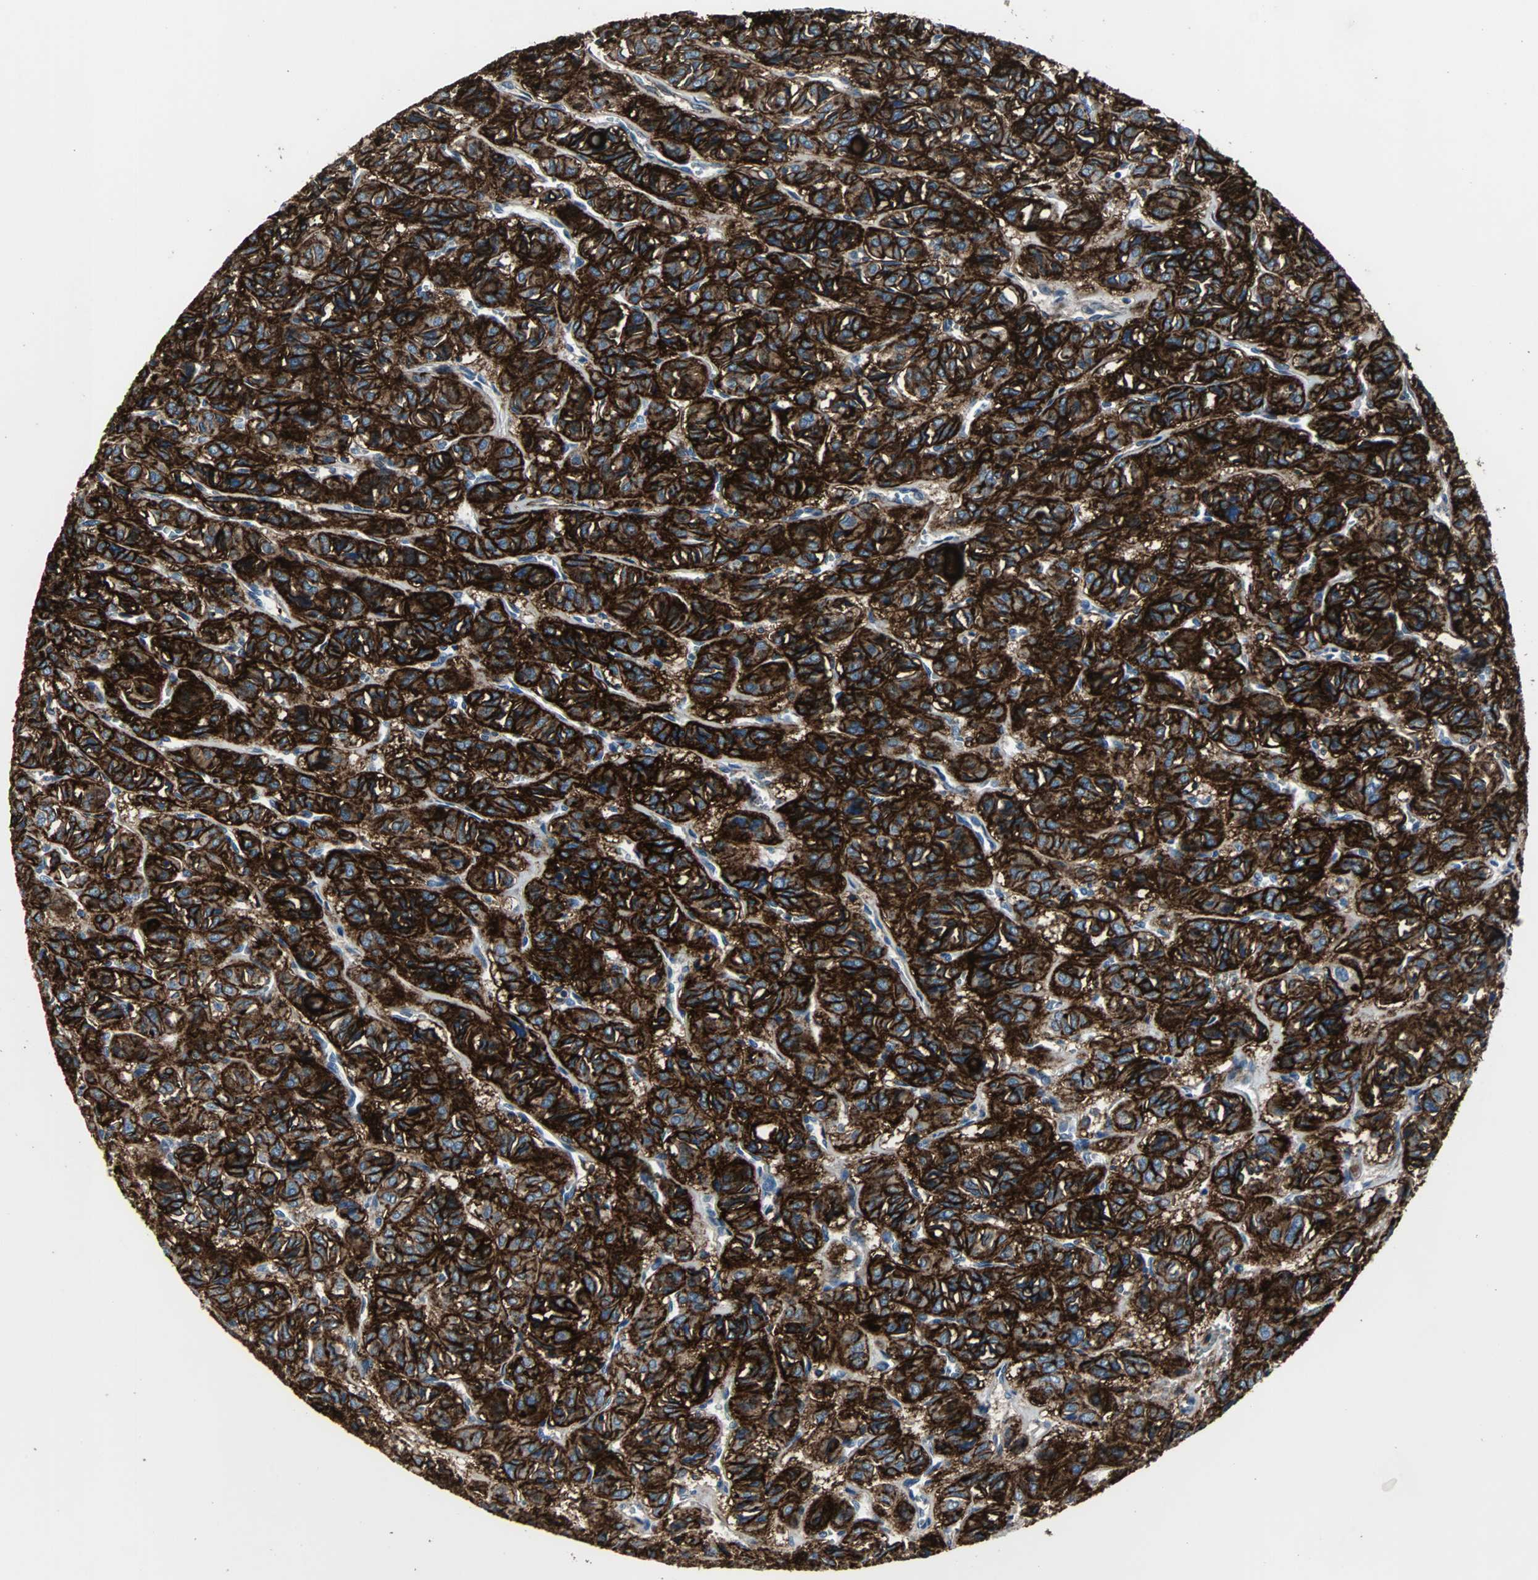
{"staining": {"intensity": "strong", "quantity": ">75%", "location": "cytoplasmic/membranous"}, "tissue": "thyroid cancer", "cell_type": "Tumor cells", "image_type": "cancer", "snomed": [{"axis": "morphology", "description": "Follicular adenoma carcinoma, NOS"}, {"axis": "topography", "description": "Thyroid gland"}], "caption": "A brown stain highlights strong cytoplasmic/membranous staining of a protein in human thyroid follicular adenoma carcinoma tumor cells.", "gene": "F11R", "patient": {"sex": "female", "age": 71}}